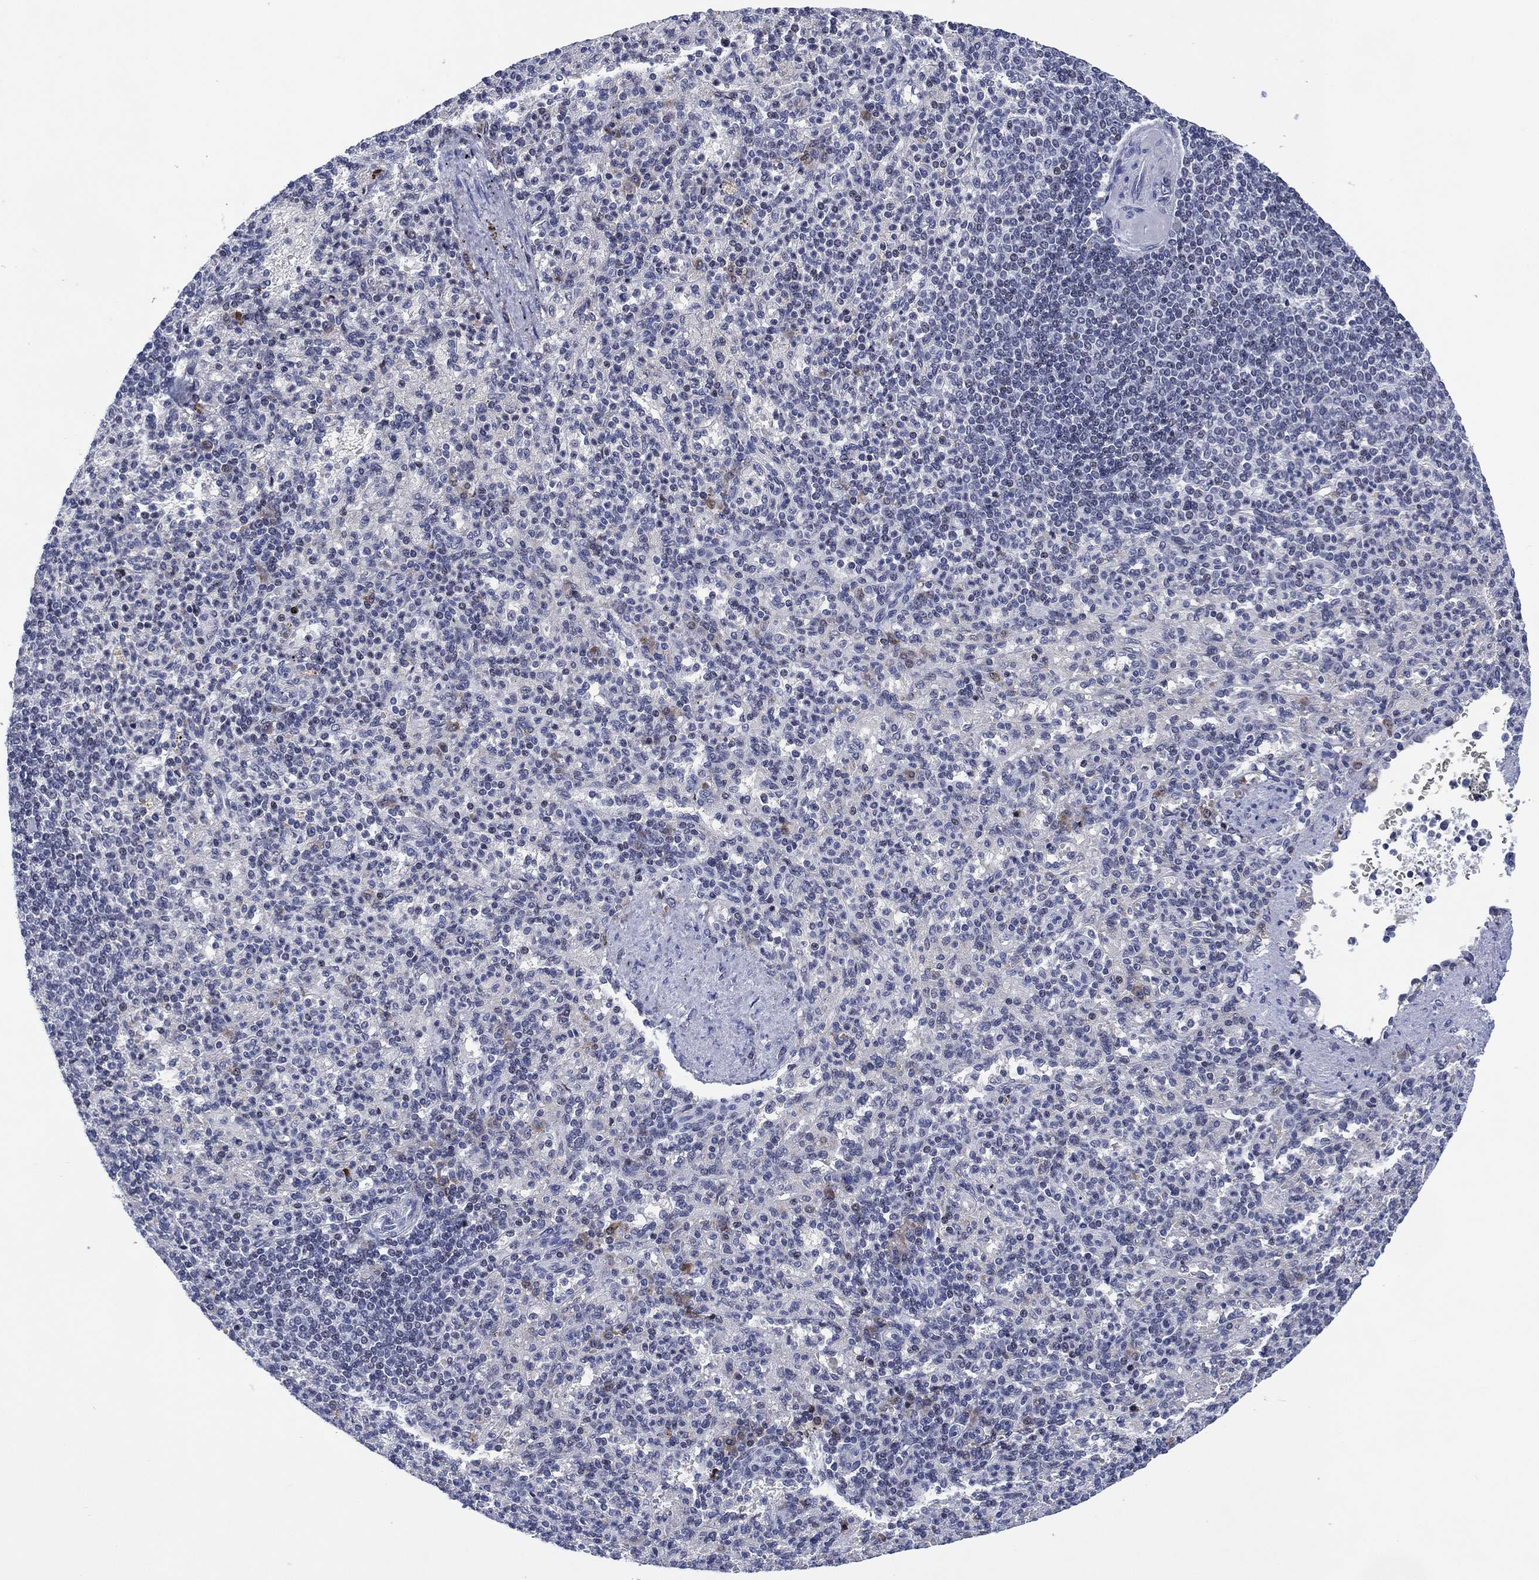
{"staining": {"intensity": "negative", "quantity": "none", "location": "none"}, "tissue": "spleen", "cell_type": "Cells in red pulp", "image_type": "normal", "snomed": [{"axis": "morphology", "description": "Normal tissue, NOS"}, {"axis": "topography", "description": "Spleen"}], "caption": "DAB (3,3'-diaminobenzidine) immunohistochemical staining of normal human spleen displays no significant expression in cells in red pulp.", "gene": "USP26", "patient": {"sex": "female", "age": 74}}